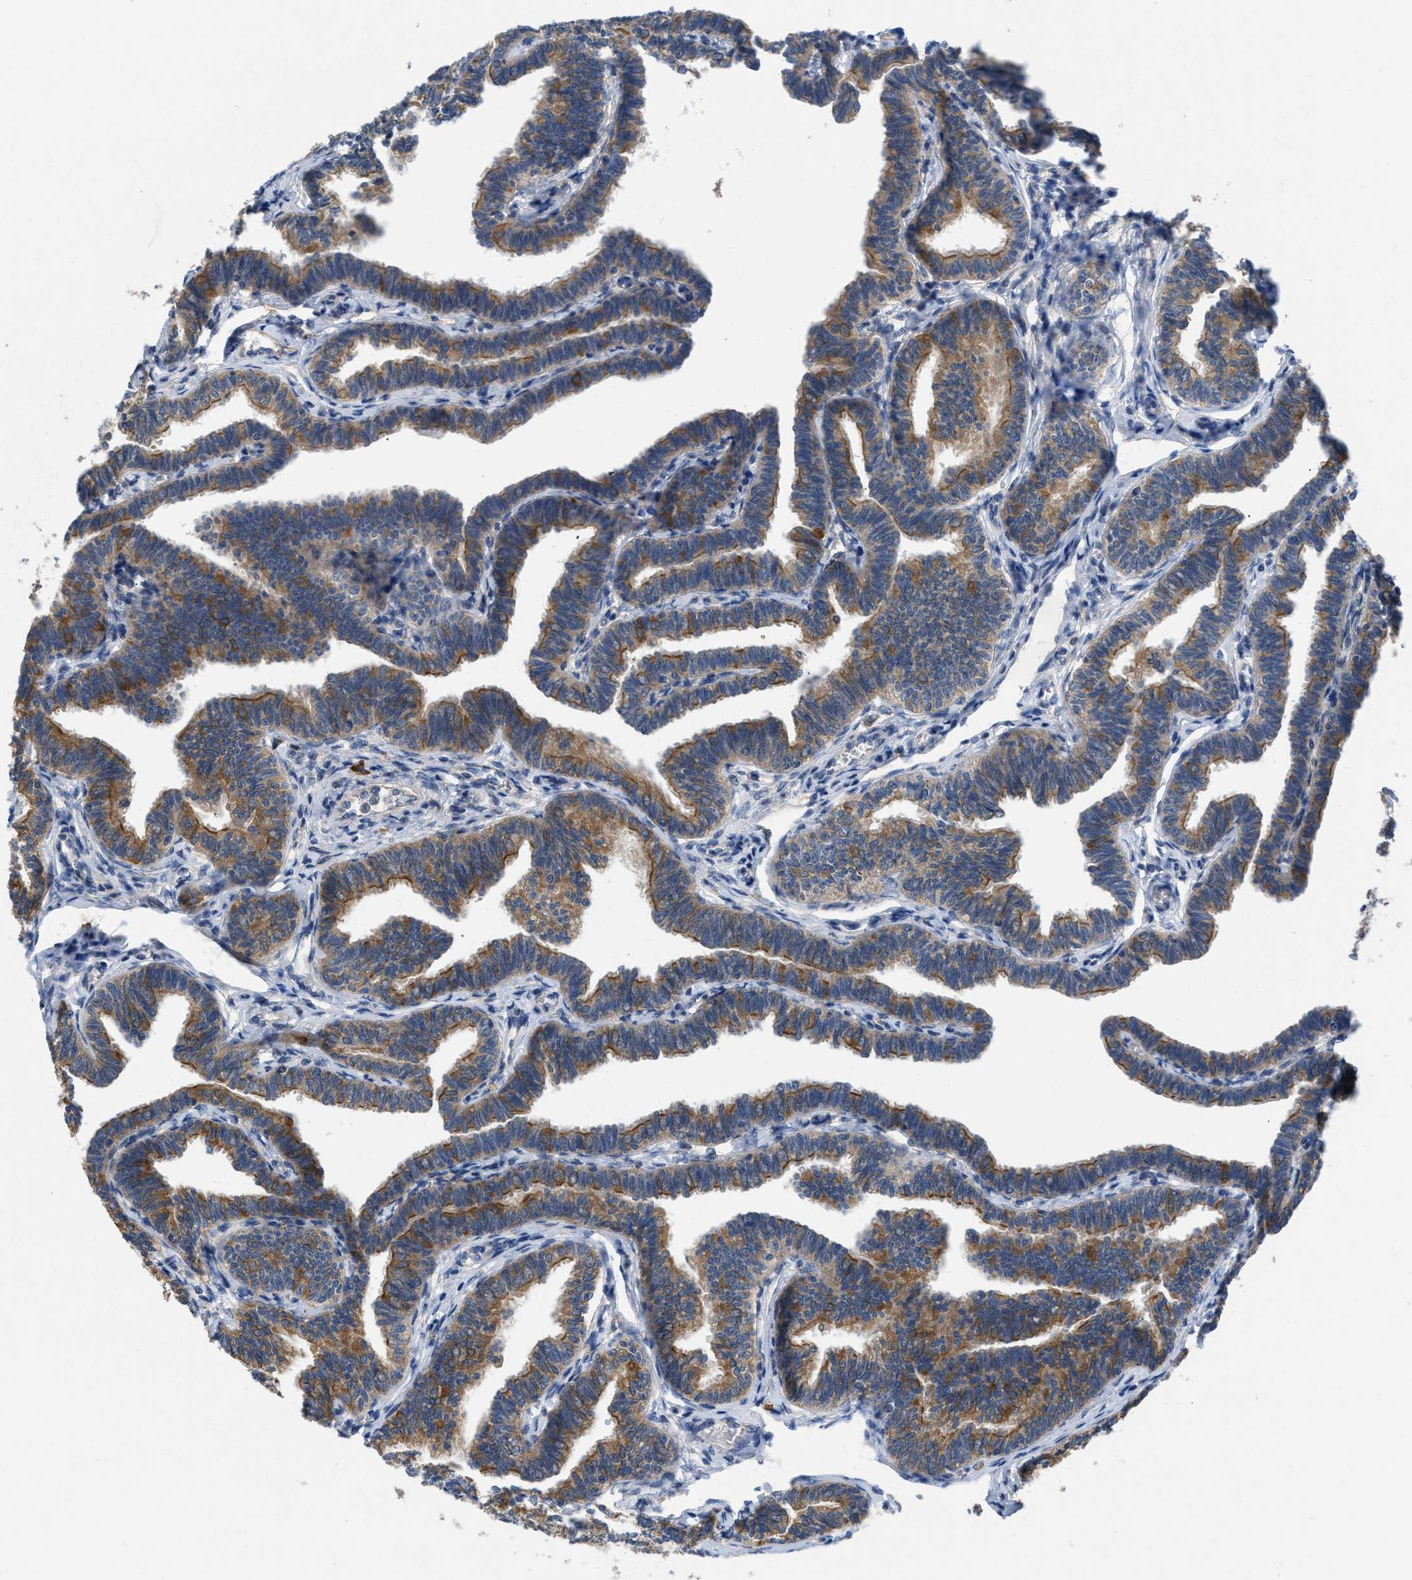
{"staining": {"intensity": "moderate", "quantity": ">75%", "location": "cytoplasmic/membranous"}, "tissue": "fallopian tube", "cell_type": "Glandular cells", "image_type": "normal", "snomed": [{"axis": "morphology", "description": "Normal tissue, NOS"}, {"axis": "topography", "description": "Fallopian tube"}, {"axis": "topography", "description": "Ovary"}], "caption": "Immunohistochemical staining of unremarkable human fallopian tube demonstrates >75% levels of moderate cytoplasmic/membranous protein staining in approximately >75% of glandular cells.", "gene": "TMEM131", "patient": {"sex": "female", "age": 23}}